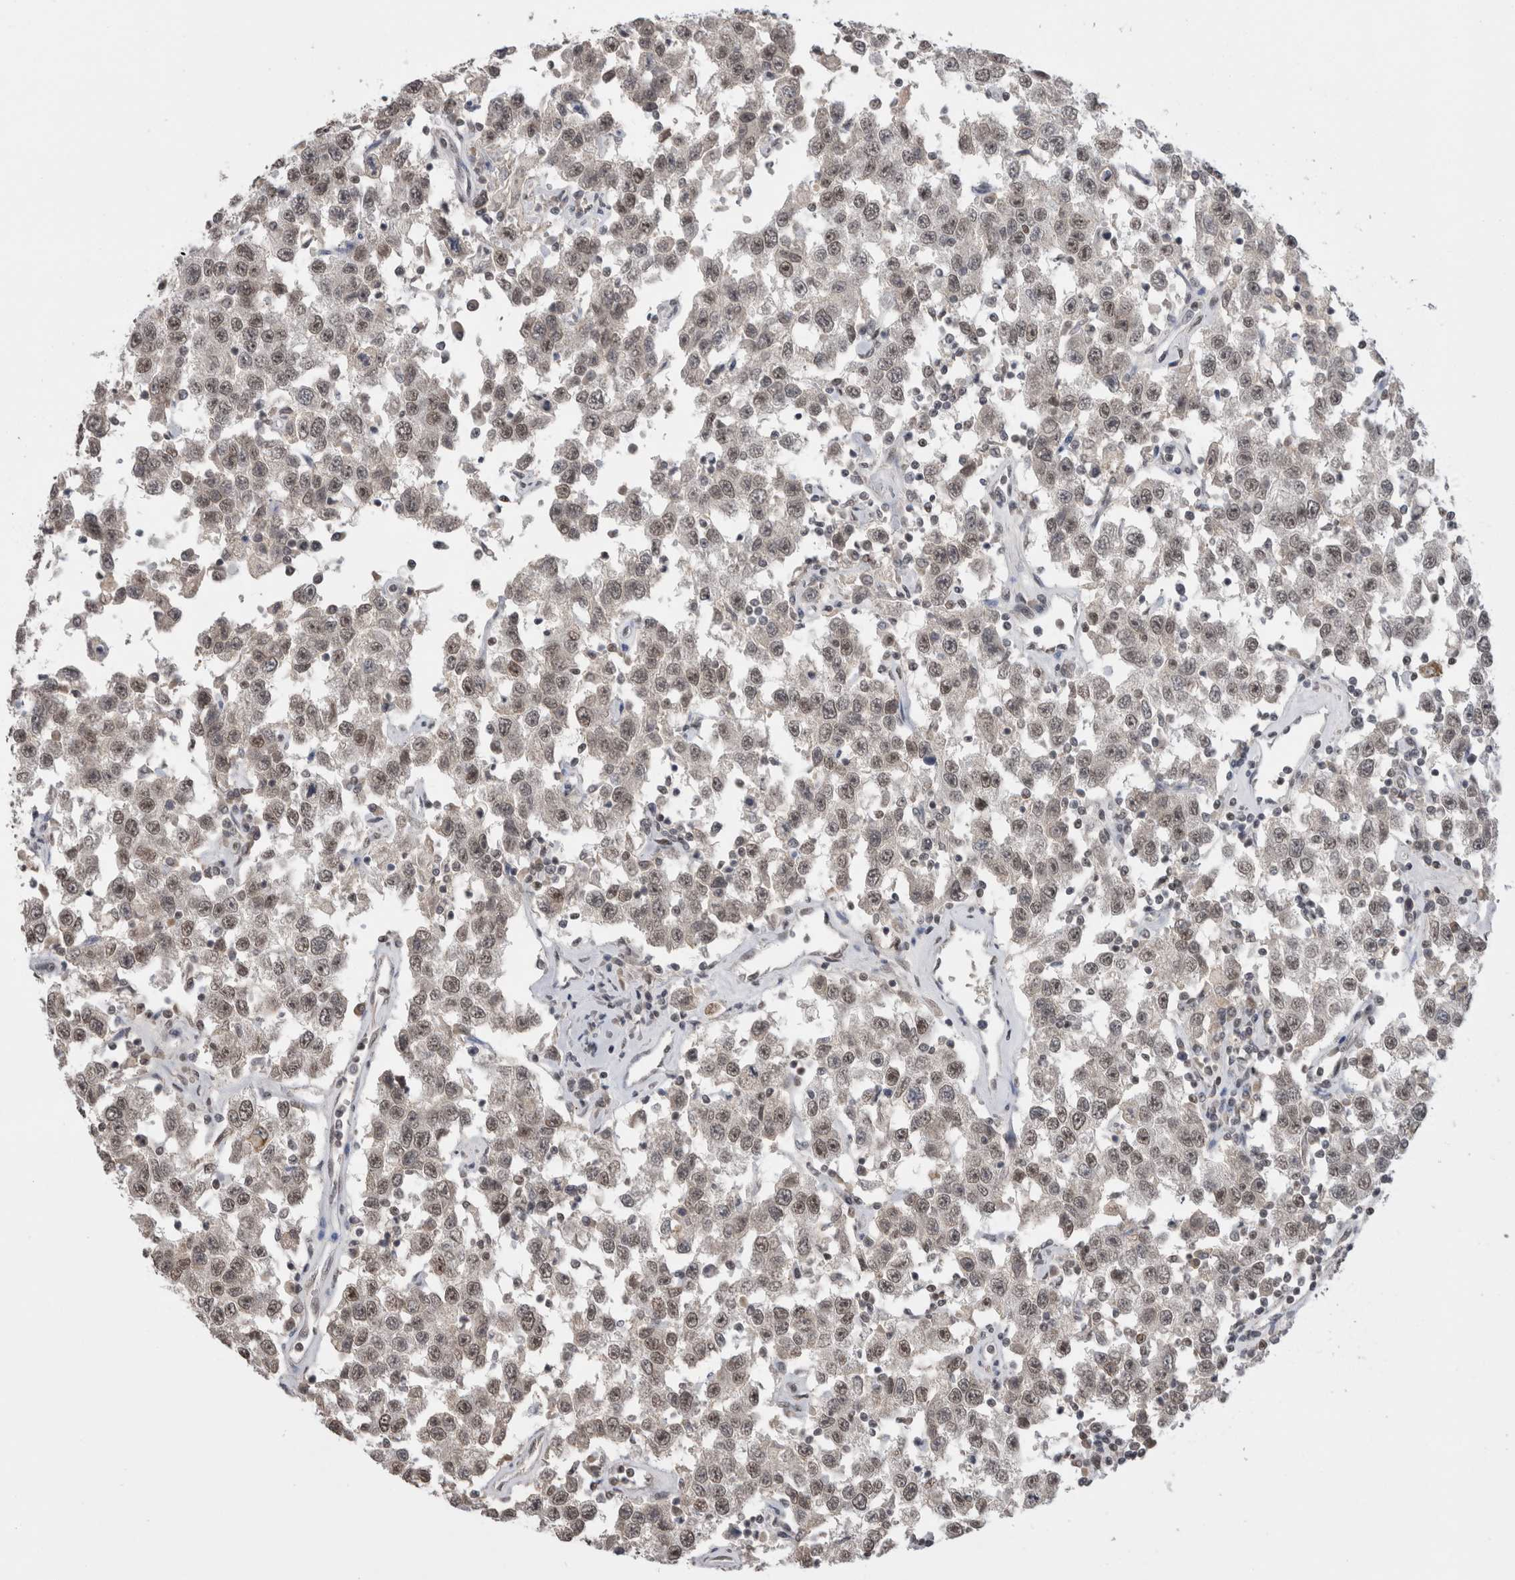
{"staining": {"intensity": "weak", "quantity": ">75%", "location": "nuclear"}, "tissue": "testis cancer", "cell_type": "Tumor cells", "image_type": "cancer", "snomed": [{"axis": "morphology", "description": "Seminoma, NOS"}, {"axis": "topography", "description": "Testis"}], "caption": "The image displays staining of testis seminoma, revealing weak nuclear protein positivity (brown color) within tumor cells.", "gene": "DAXX", "patient": {"sex": "male", "age": 41}}